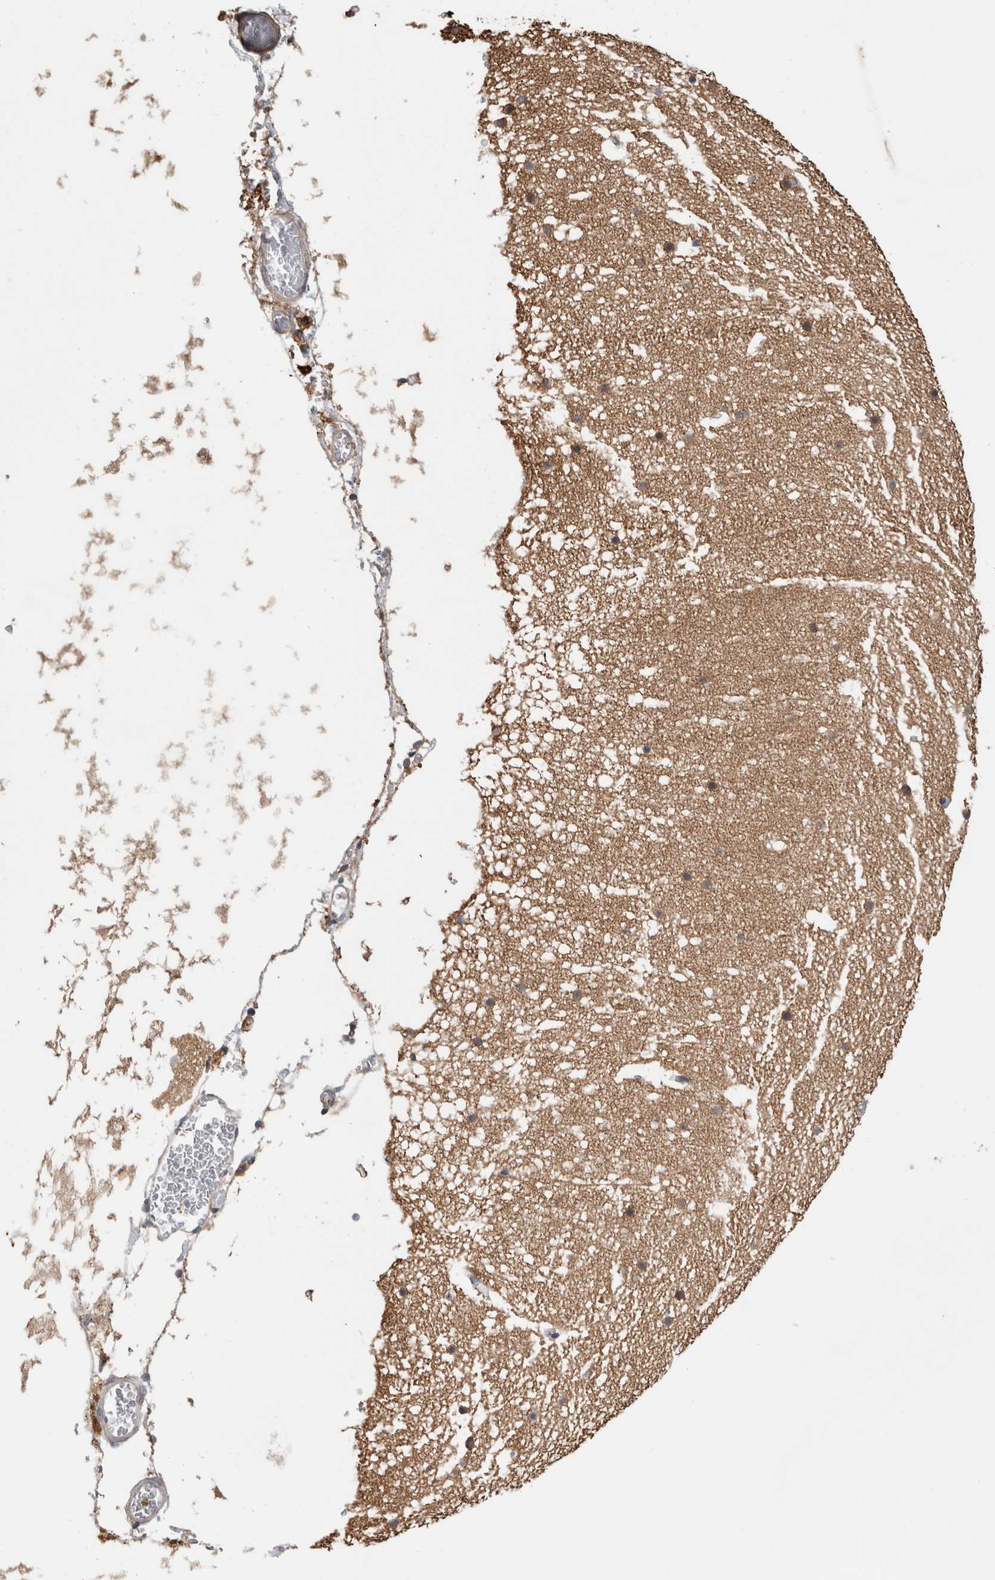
{"staining": {"intensity": "strong", "quantity": "25%-75%", "location": "cytoplasmic/membranous"}, "tissue": "cerebellum", "cell_type": "Cells in granular layer", "image_type": "normal", "snomed": [{"axis": "morphology", "description": "Normal tissue, NOS"}, {"axis": "topography", "description": "Cerebellum"}], "caption": "This image displays immunohistochemistry staining of unremarkable human cerebellum, with high strong cytoplasmic/membranous expression in about 25%-75% of cells in granular layer.", "gene": "ADGRL3", "patient": {"sex": "male", "age": 57}}